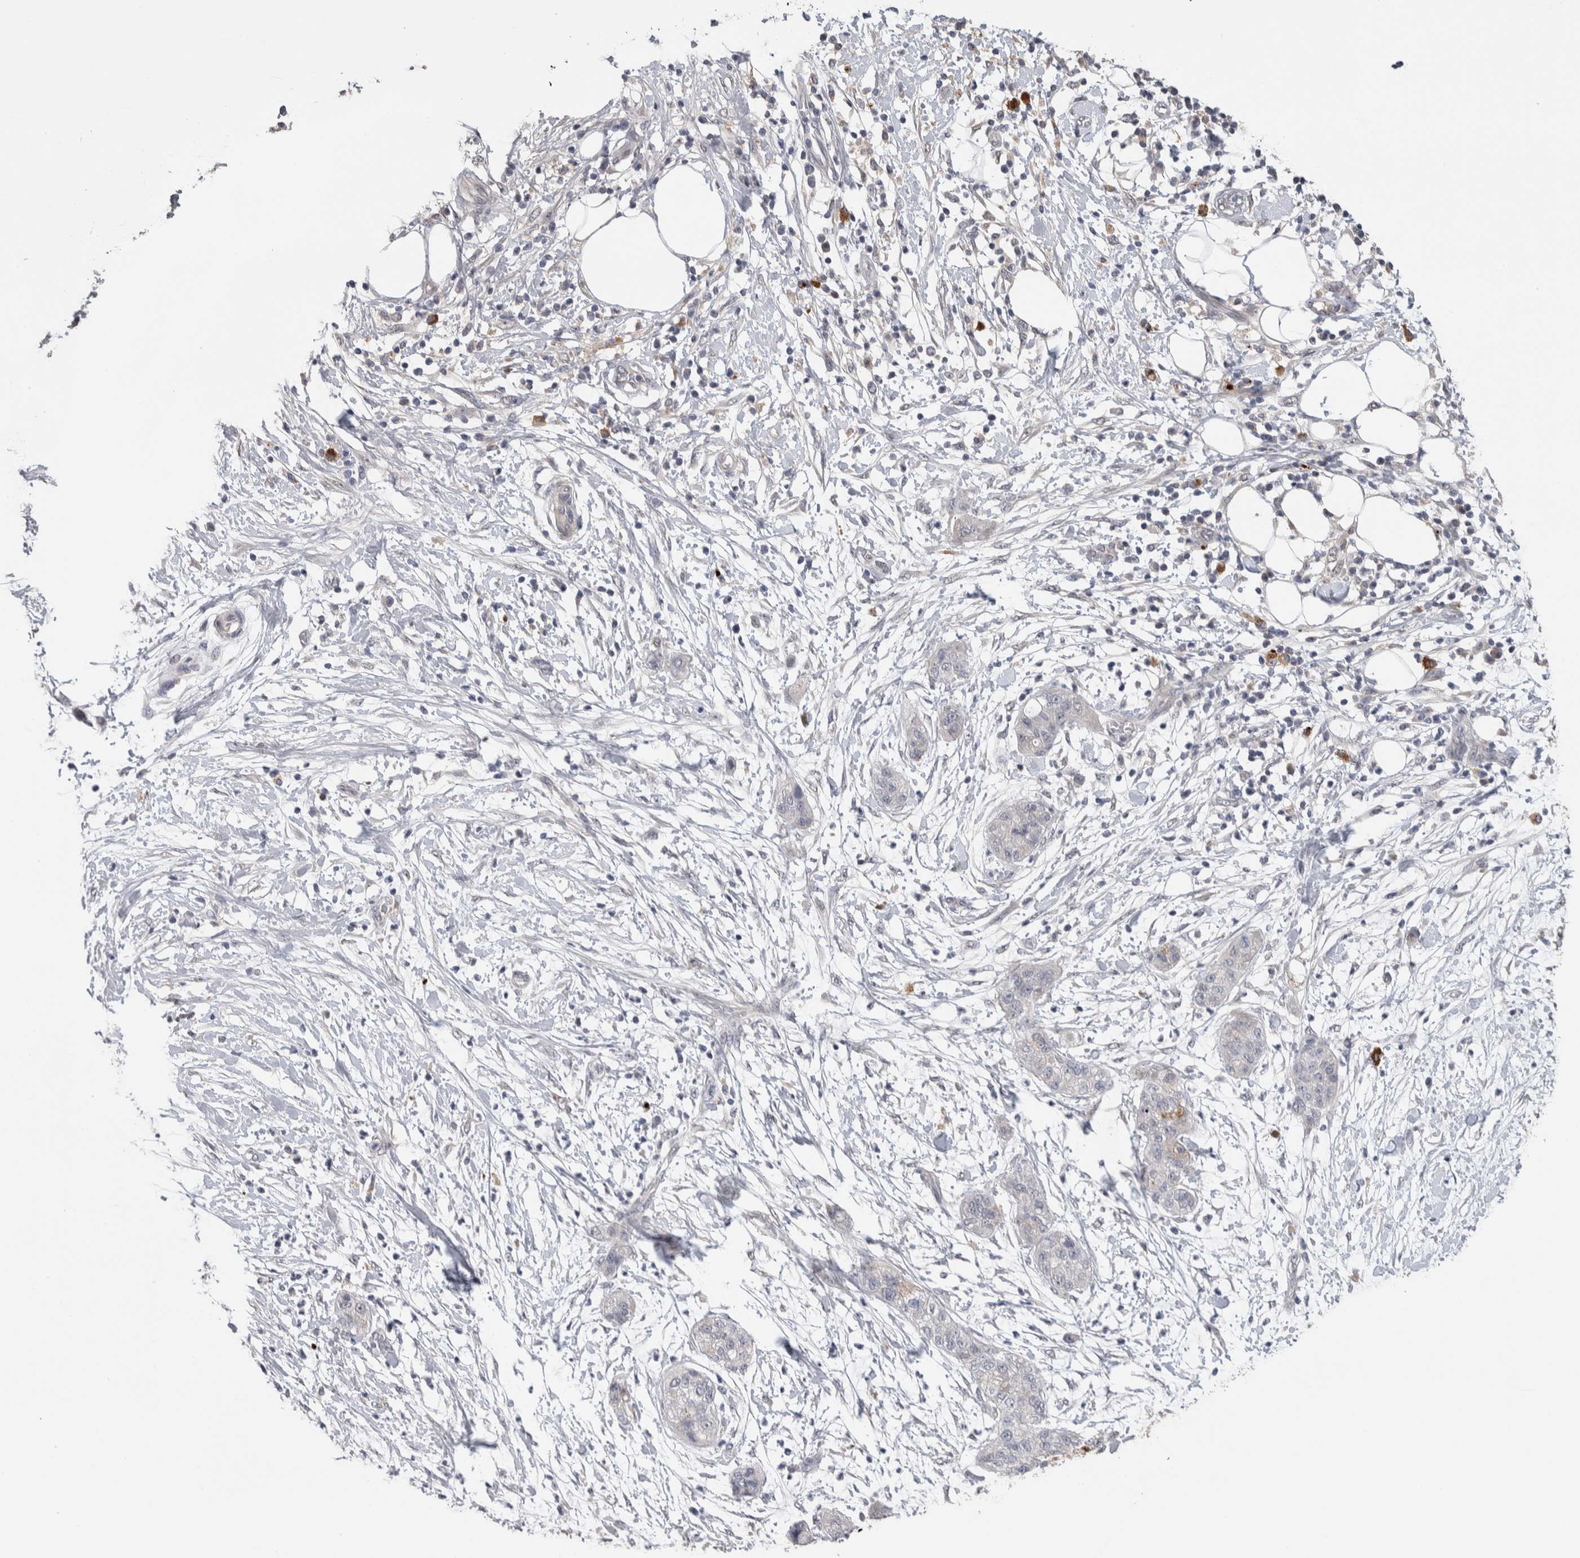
{"staining": {"intensity": "negative", "quantity": "none", "location": "none"}, "tissue": "pancreatic cancer", "cell_type": "Tumor cells", "image_type": "cancer", "snomed": [{"axis": "morphology", "description": "Adenocarcinoma, NOS"}, {"axis": "topography", "description": "Pancreas"}], "caption": "Tumor cells are negative for protein expression in human adenocarcinoma (pancreatic).", "gene": "TMEM102", "patient": {"sex": "female", "age": 78}}